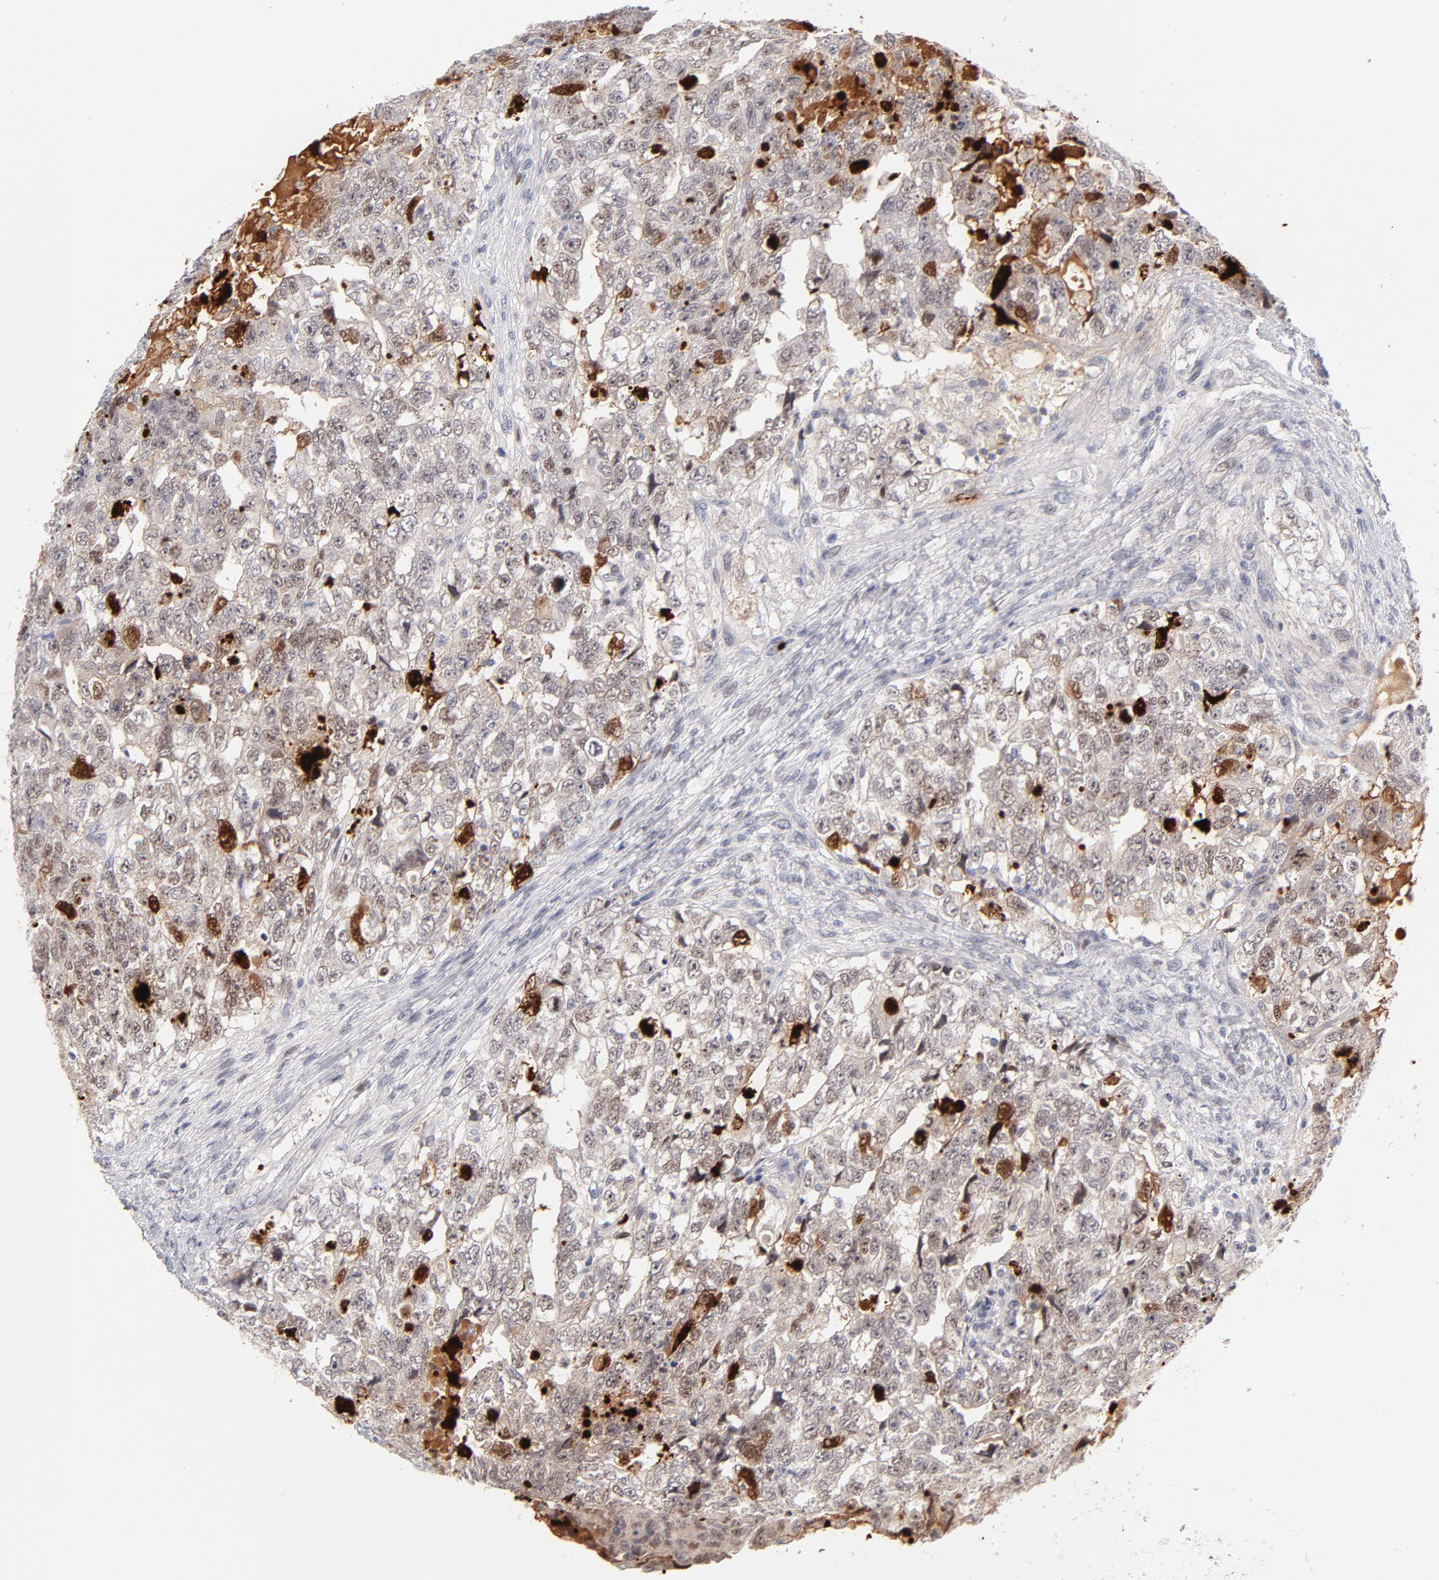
{"staining": {"intensity": "moderate", "quantity": "<25%", "location": "nuclear"}, "tissue": "testis cancer", "cell_type": "Tumor cells", "image_type": "cancer", "snomed": [{"axis": "morphology", "description": "Carcinoma, Embryonal, NOS"}, {"axis": "topography", "description": "Testis"}], "caption": "Protein expression analysis of testis cancer demonstrates moderate nuclear expression in approximately <25% of tumor cells. Immunohistochemistry stains the protein in brown and the nuclei are stained blue.", "gene": "PARP1", "patient": {"sex": "male", "age": 36}}